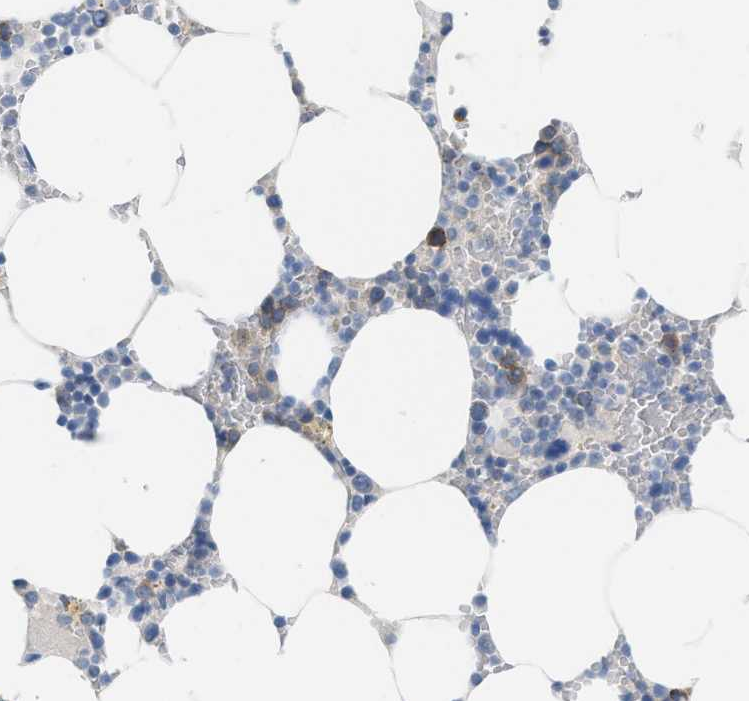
{"staining": {"intensity": "moderate", "quantity": "<25%", "location": "cytoplasmic/membranous"}, "tissue": "bone marrow", "cell_type": "Hematopoietic cells", "image_type": "normal", "snomed": [{"axis": "morphology", "description": "Normal tissue, NOS"}, {"axis": "topography", "description": "Bone marrow"}], "caption": "A brown stain shows moderate cytoplasmic/membranous staining of a protein in hematopoietic cells of benign human bone marrow. (DAB (3,3'-diaminobenzidine) IHC with brightfield microscopy, high magnification).", "gene": "ERBB2", "patient": {"sex": "male", "age": 70}}